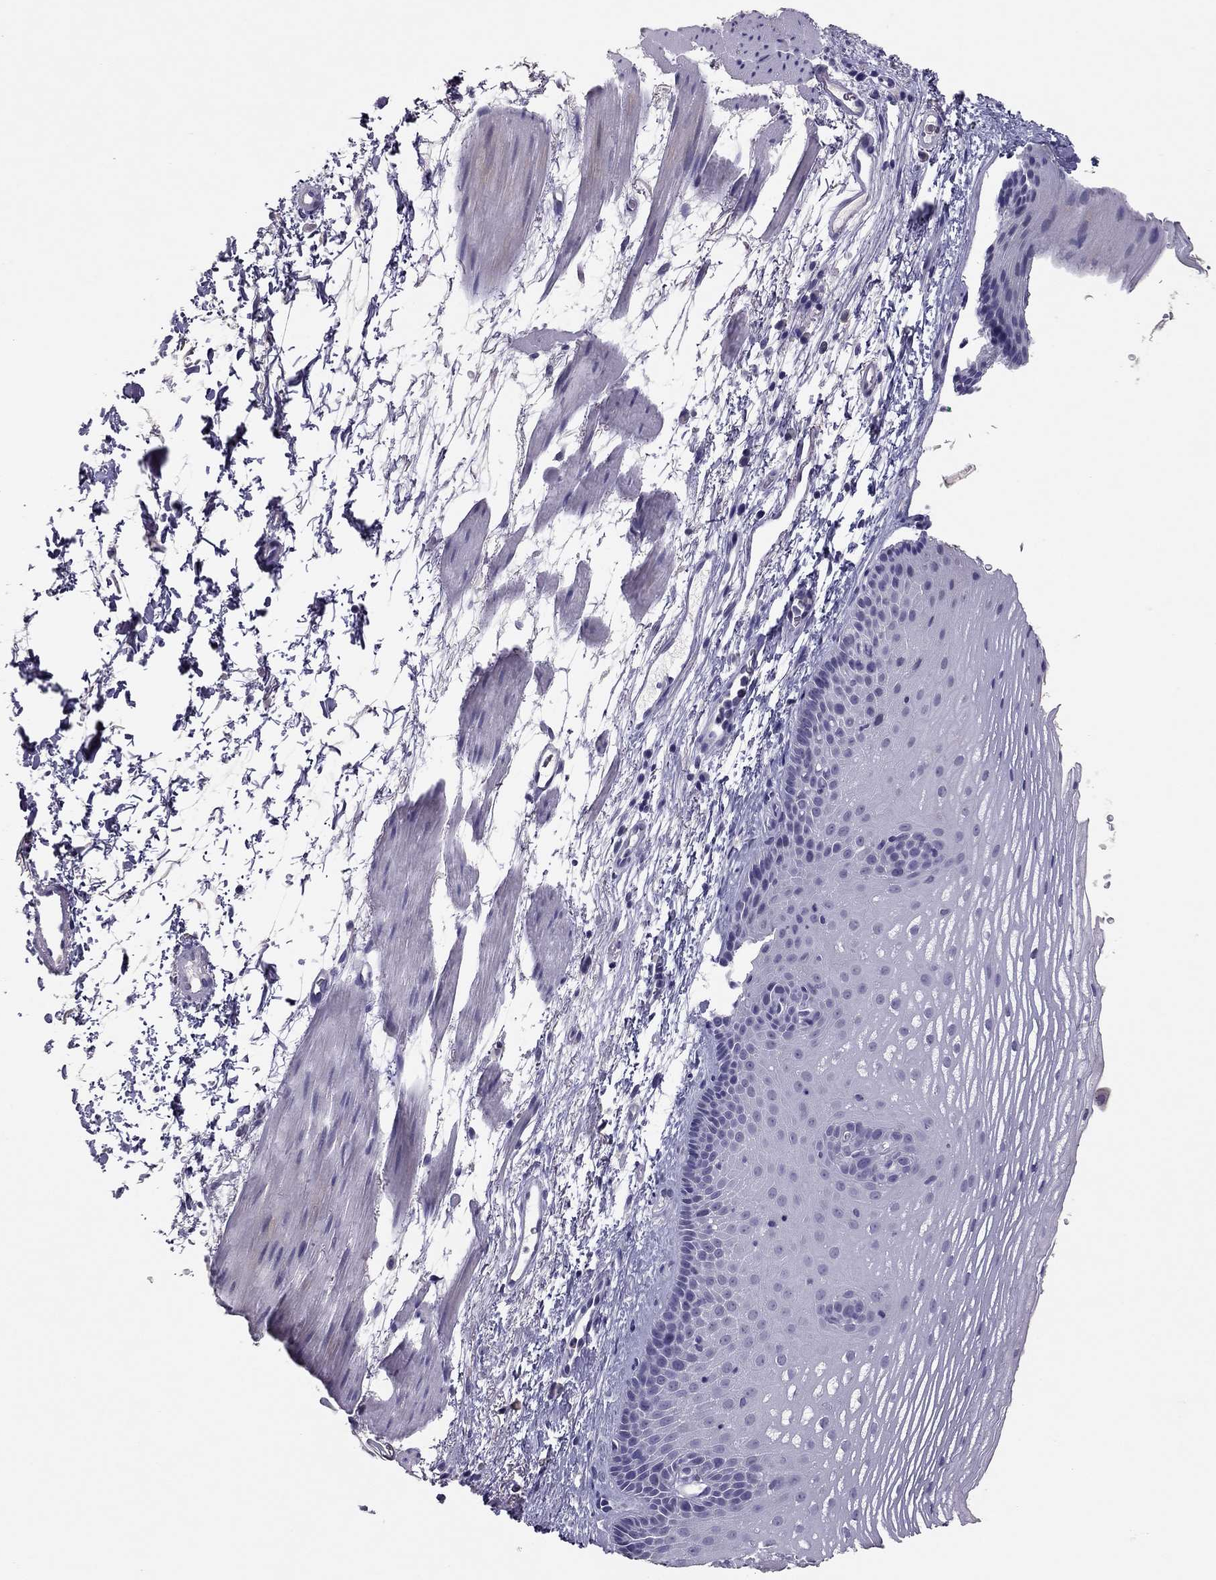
{"staining": {"intensity": "negative", "quantity": "none", "location": "none"}, "tissue": "esophagus", "cell_type": "Squamous epithelial cells", "image_type": "normal", "snomed": [{"axis": "morphology", "description": "Normal tissue, NOS"}, {"axis": "topography", "description": "Esophagus"}], "caption": "IHC of benign esophagus demonstrates no positivity in squamous epithelial cells. (DAB IHC, high magnification).", "gene": "ADORA2A", "patient": {"sex": "male", "age": 76}}